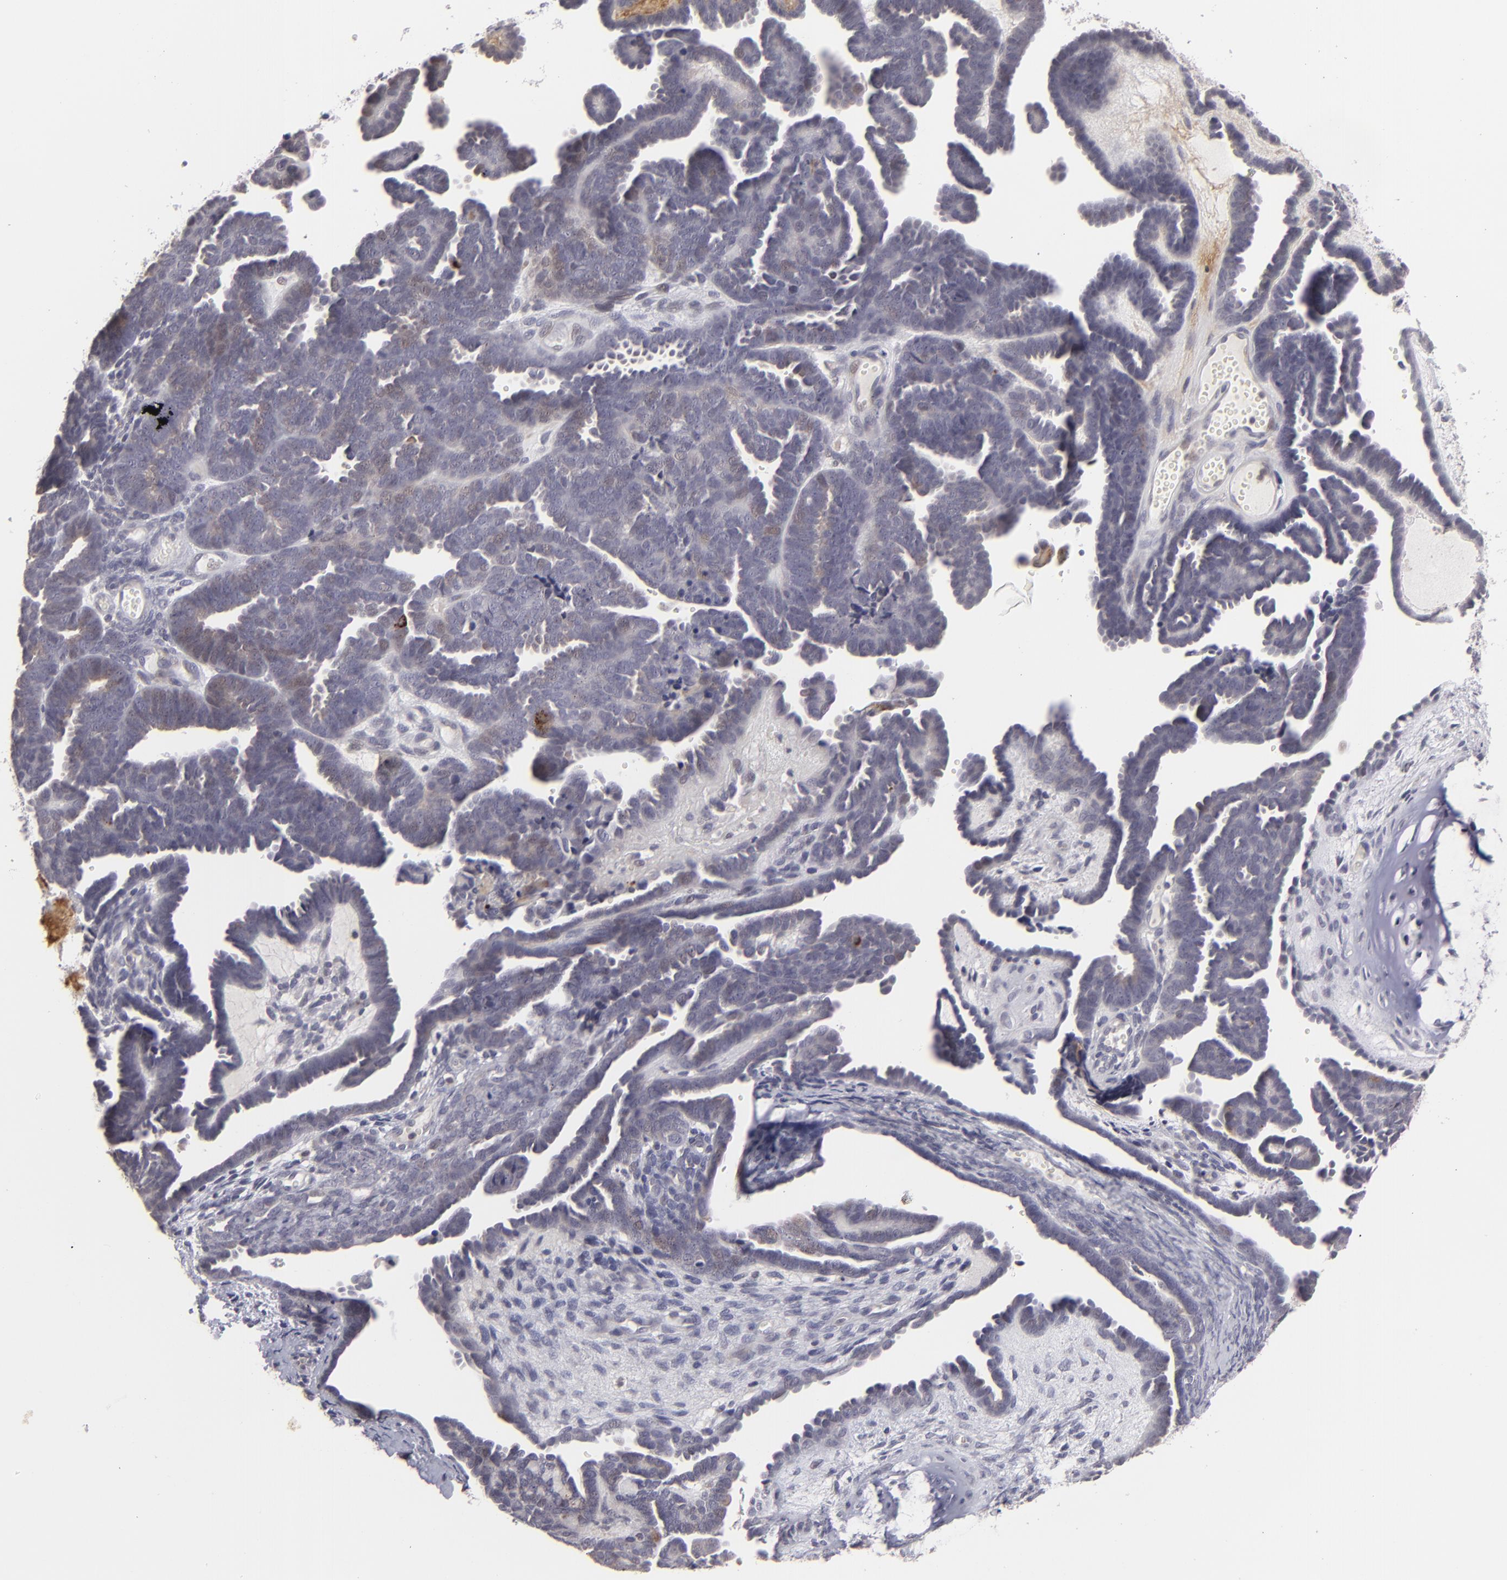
{"staining": {"intensity": "negative", "quantity": "none", "location": "none"}, "tissue": "endometrial cancer", "cell_type": "Tumor cells", "image_type": "cancer", "snomed": [{"axis": "morphology", "description": "Neoplasm, malignant, NOS"}, {"axis": "topography", "description": "Endometrium"}], "caption": "Histopathology image shows no protein expression in tumor cells of endometrial cancer (malignant neoplasm) tissue.", "gene": "CLDN2", "patient": {"sex": "female", "age": 74}}